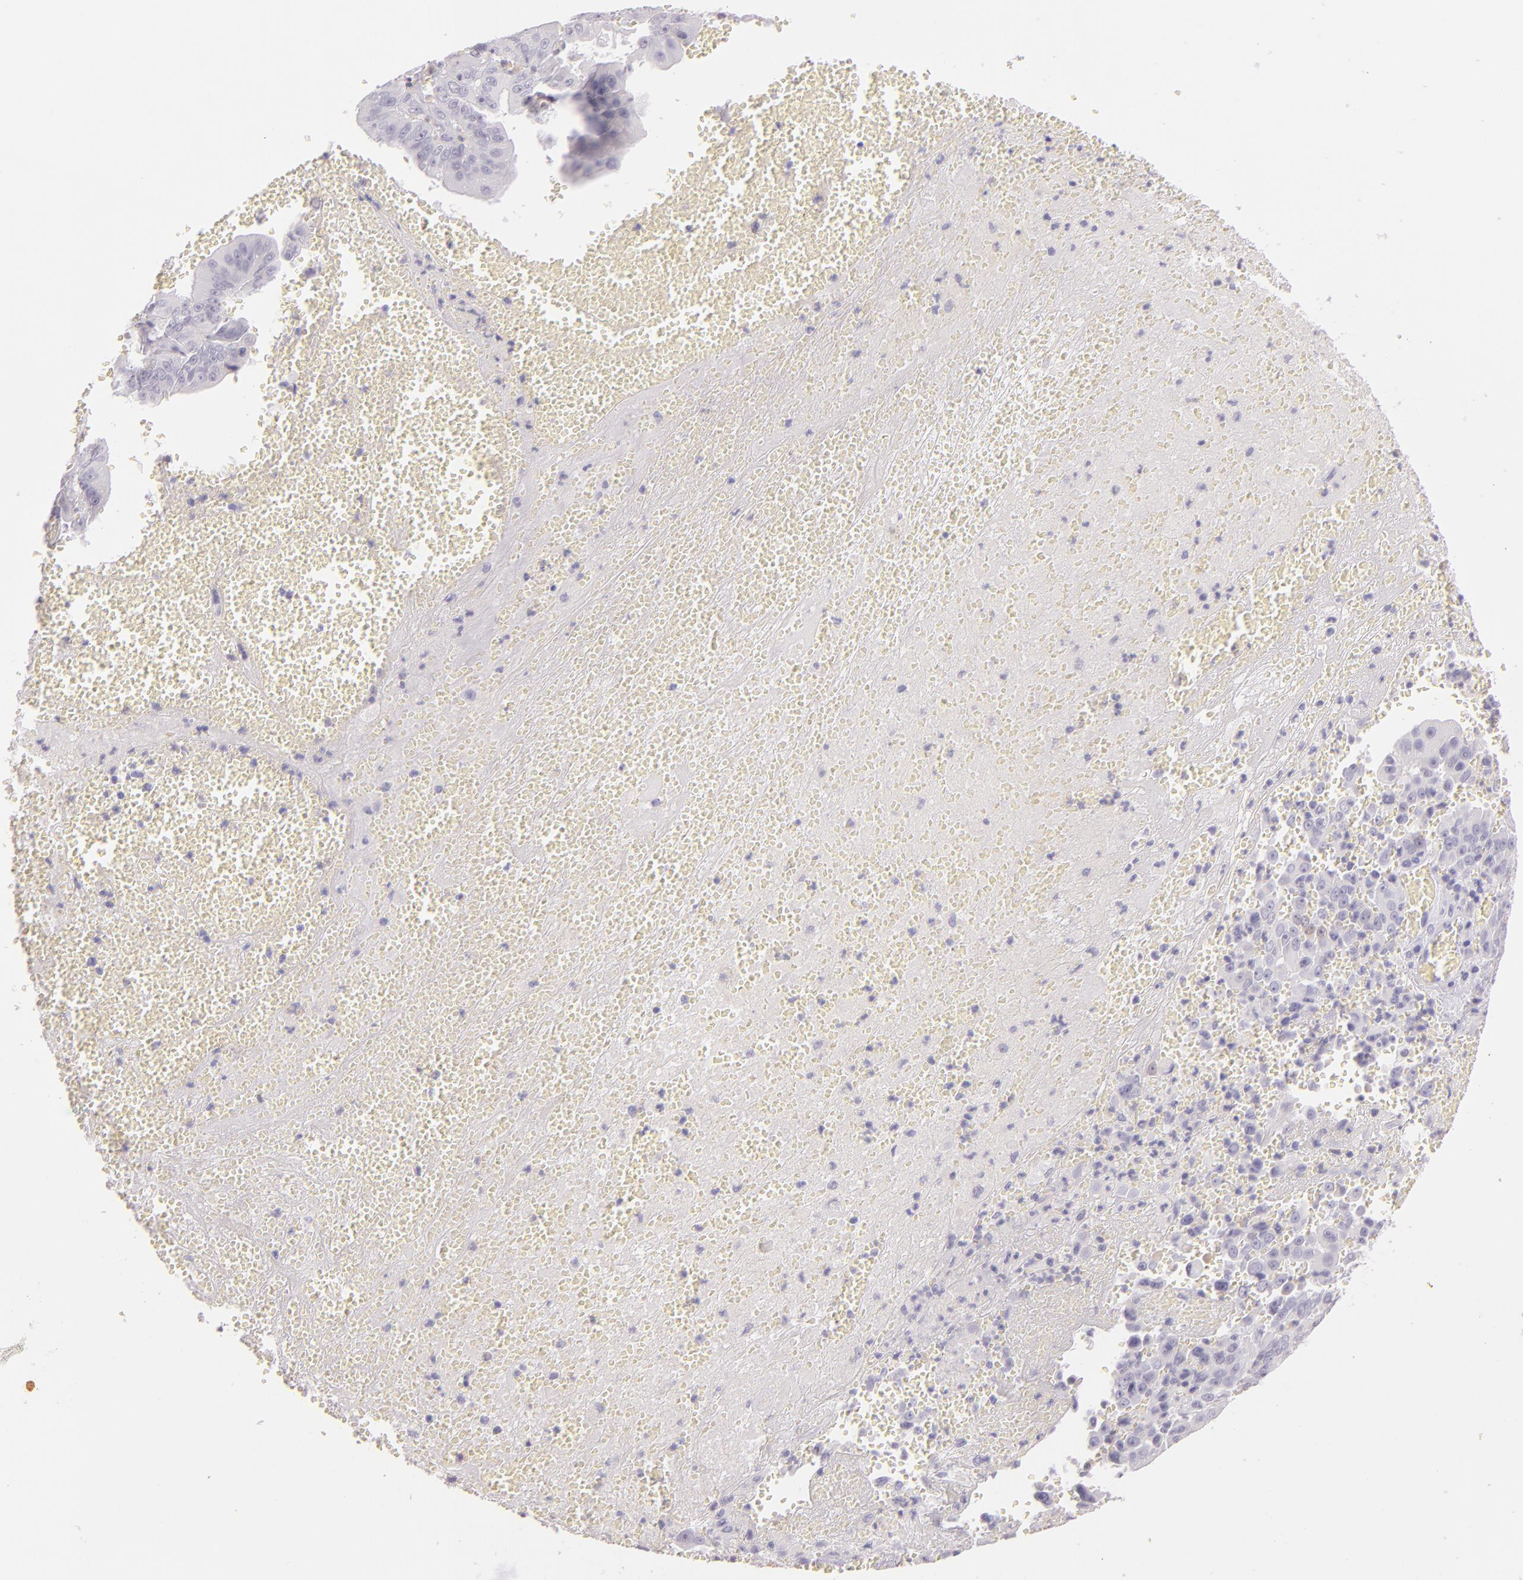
{"staining": {"intensity": "negative", "quantity": "none", "location": "none"}, "tissue": "liver cancer", "cell_type": "Tumor cells", "image_type": "cancer", "snomed": [{"axis": "morphology", "description": "Cholangiocarcinoma"}, {"axis": "topography", "description": "Liver"}], "caption": "Micrograph shows no protein positivity in tumor cells of liver cholangiocarcinoma tissue. (DAB immunohistochemistry, high magnification).", "gene": "CBS", "patient": {"sex": "female", "age": 79}}